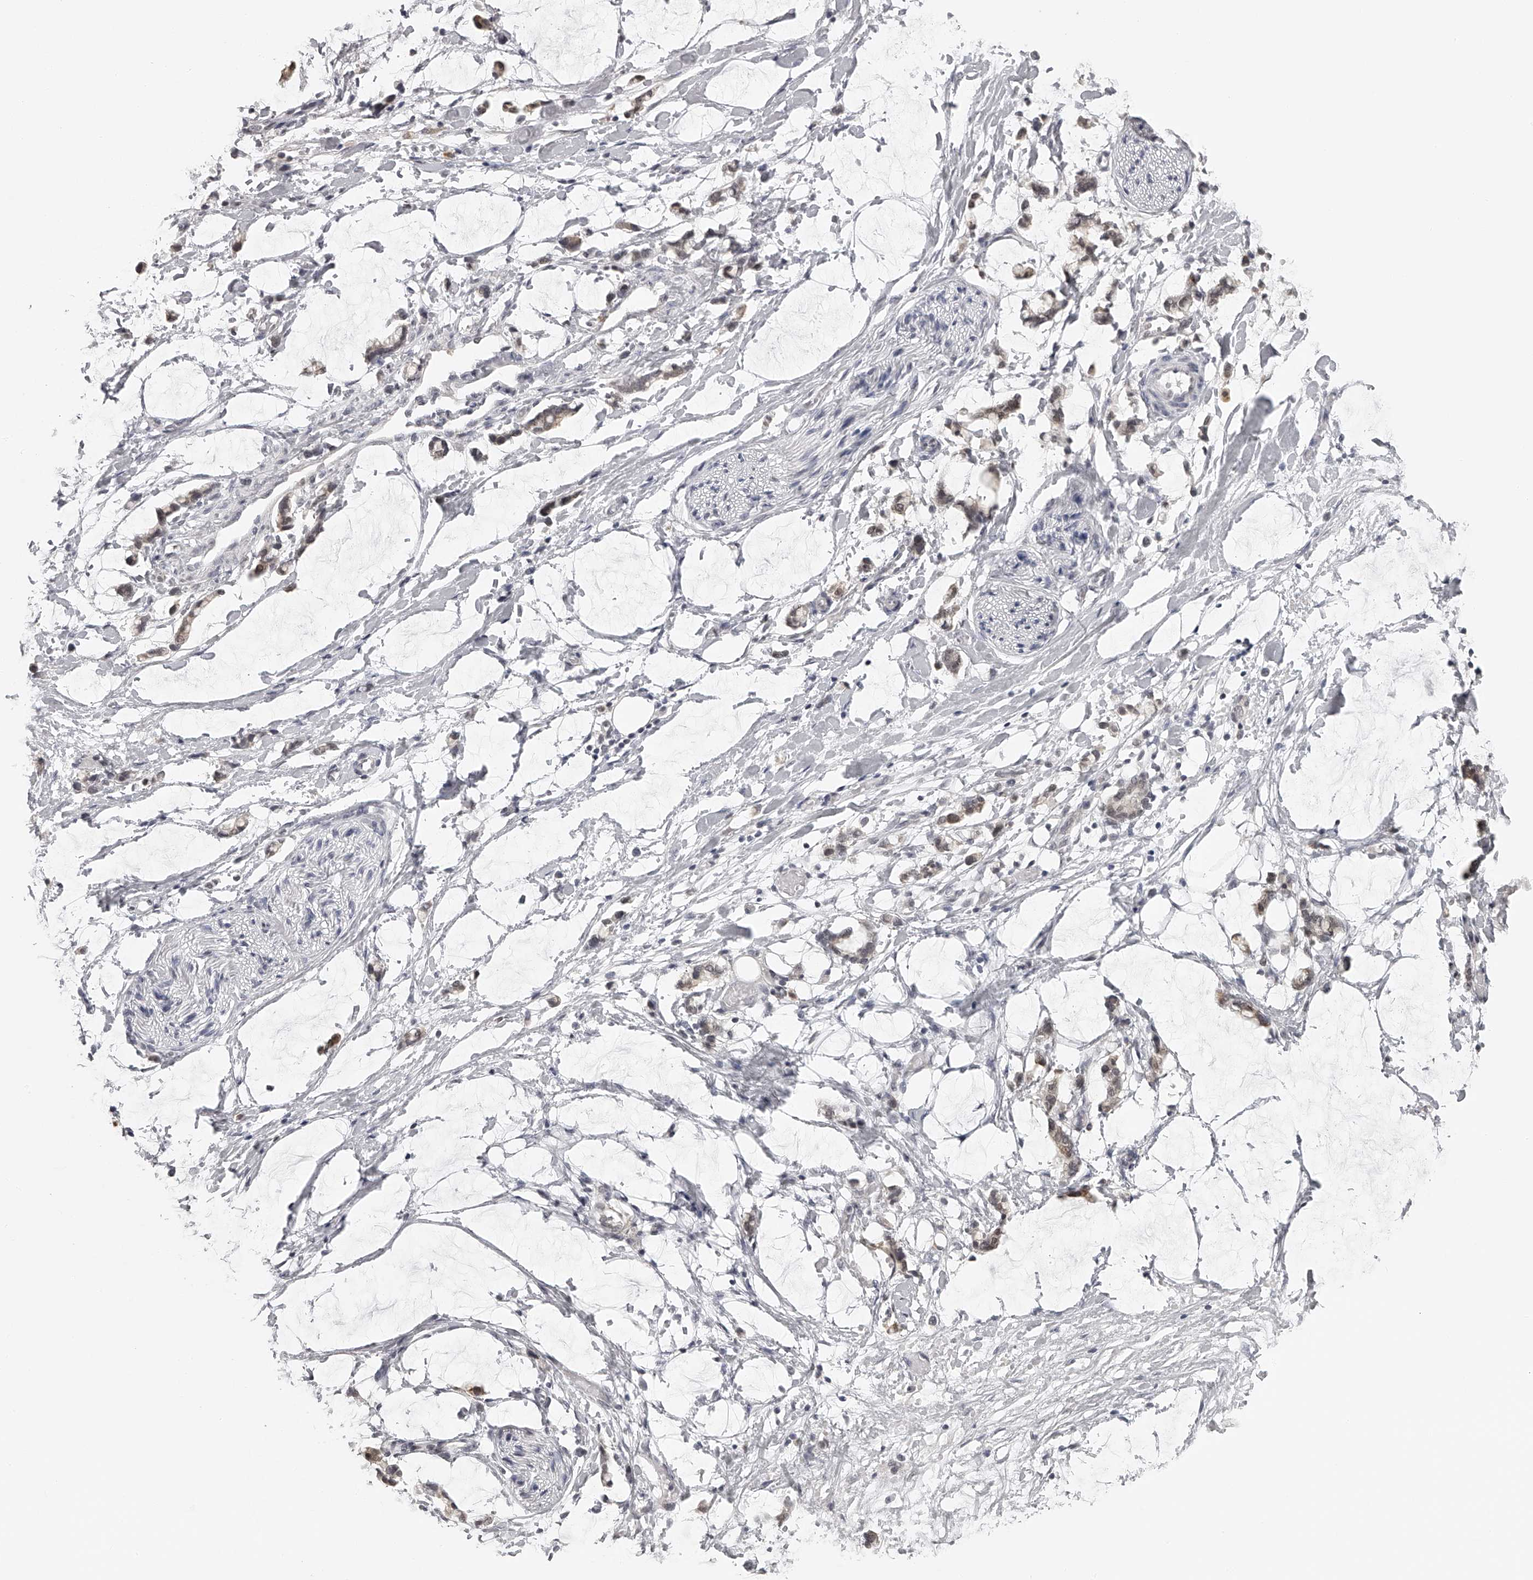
{"staining": {"intensity": "negative", "quantity": "none", "location": "none"}, "tissue": "adipose tissue", "cell_type": "Adipocytes", "image_type": "normal", "snomed": [{"axis": "morphology", "description": "Normal tissue, NOS"}, {"axis": "morphology", "description": "Adenocarcinoma, NOS"}, {"axis": "topography", "description": "Colon"}, {"axis": "topography", "description": "Peripheral nerve tissue"}], "caption": "DAB (3,3'-diaminobenzidine) immunohistochemical staining of benign human adipose tissue shows no significant staining in adipocytes.", "gene": "RNF220", "patient": {"sex": "male", "age": 14}}